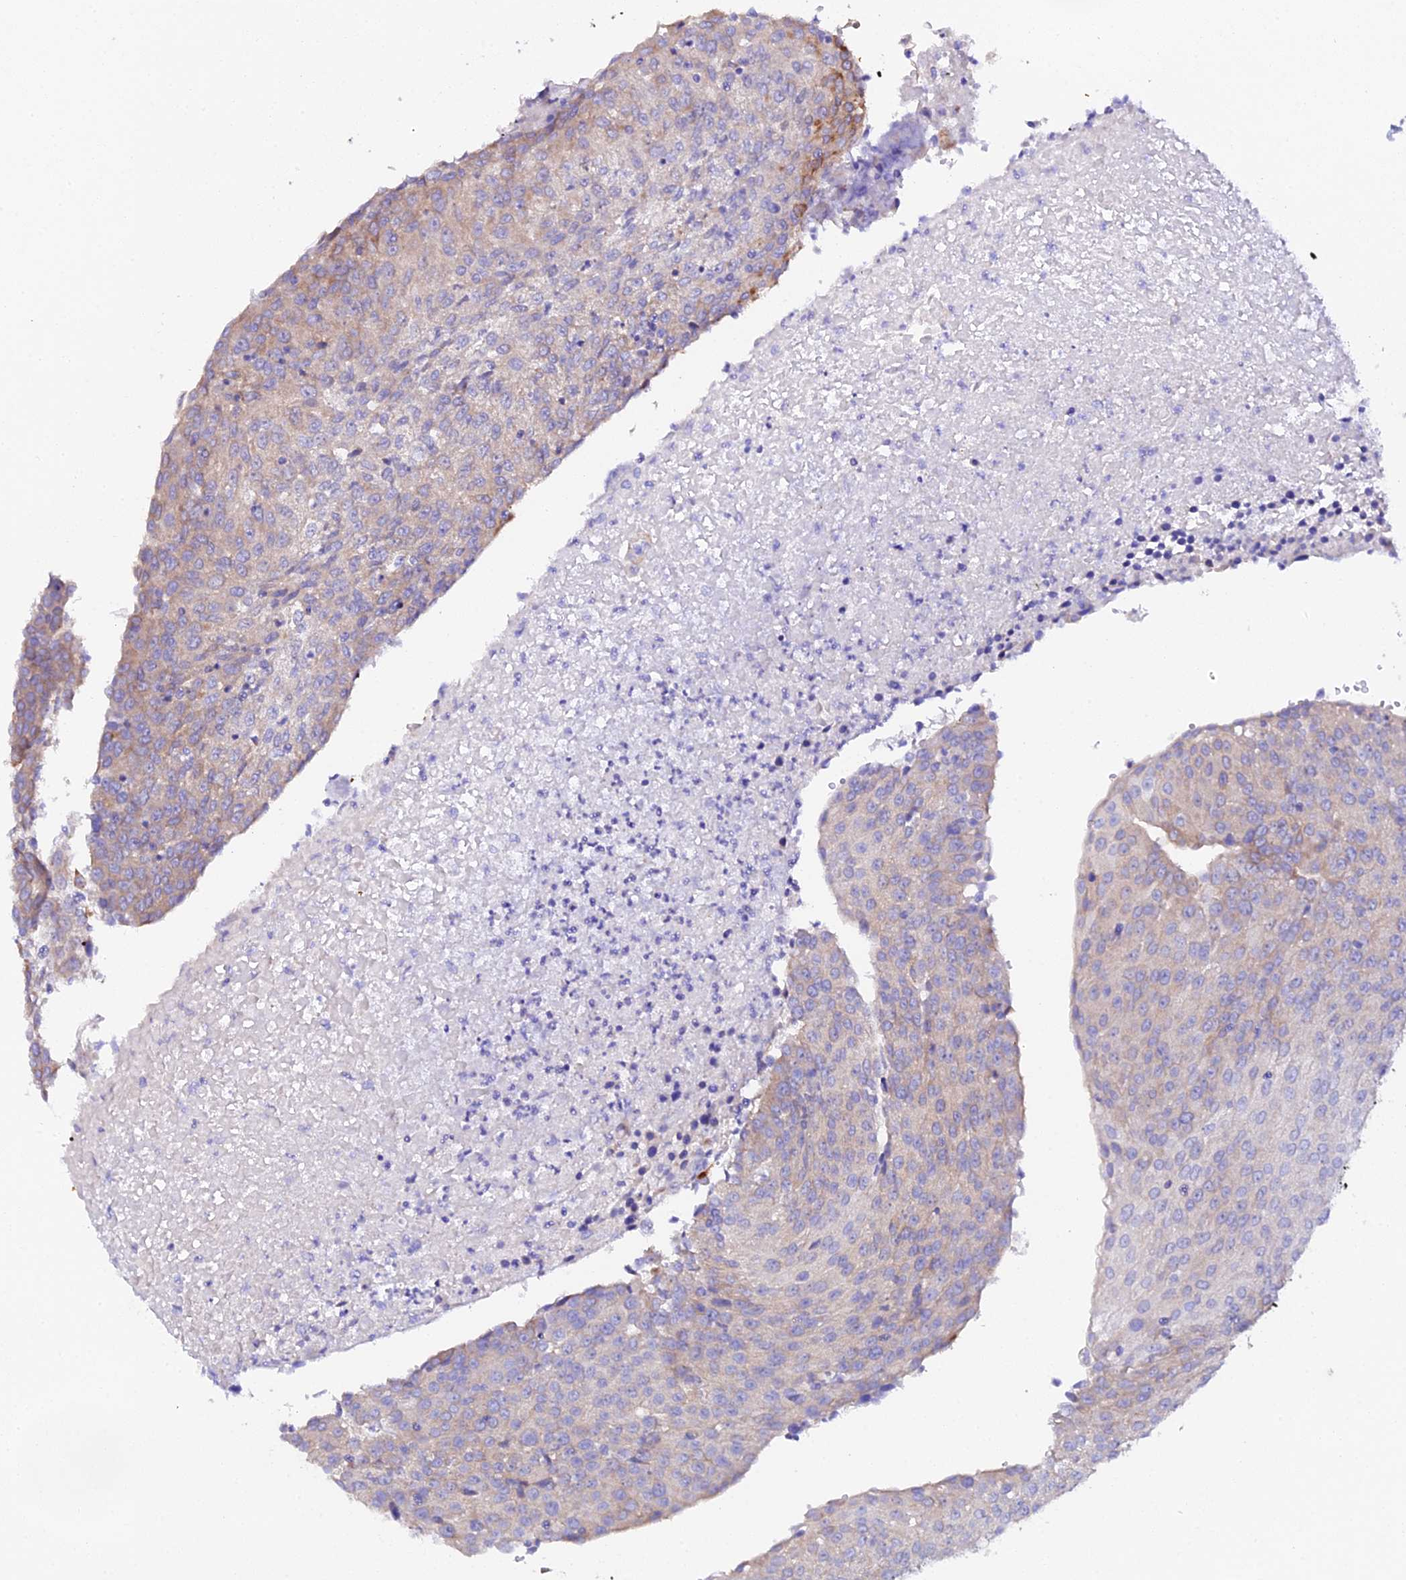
{"staining": {"intensity": "moderate", "quantity": "<25%", "location": "cytoplasmic/membranous"}, "tissue": "urothelial cancer", "cell_type": "Tumor cells", "image_type": "cancer", "snomed": [{"axis": "morphology", "description": "Urothelial carcinoma, High grade"}, {"axis": "topography", "description": "Urinary bladder"}], "caption": "The micrograph reveals immunohistochemical staining of high-grade urothelial carcinoma. There is moderate cytoplasmic/membranous staining is present in about <25% of tumor cells.", "gene": "CFAP45", "patient": {"sex": "female", "age": 85}}